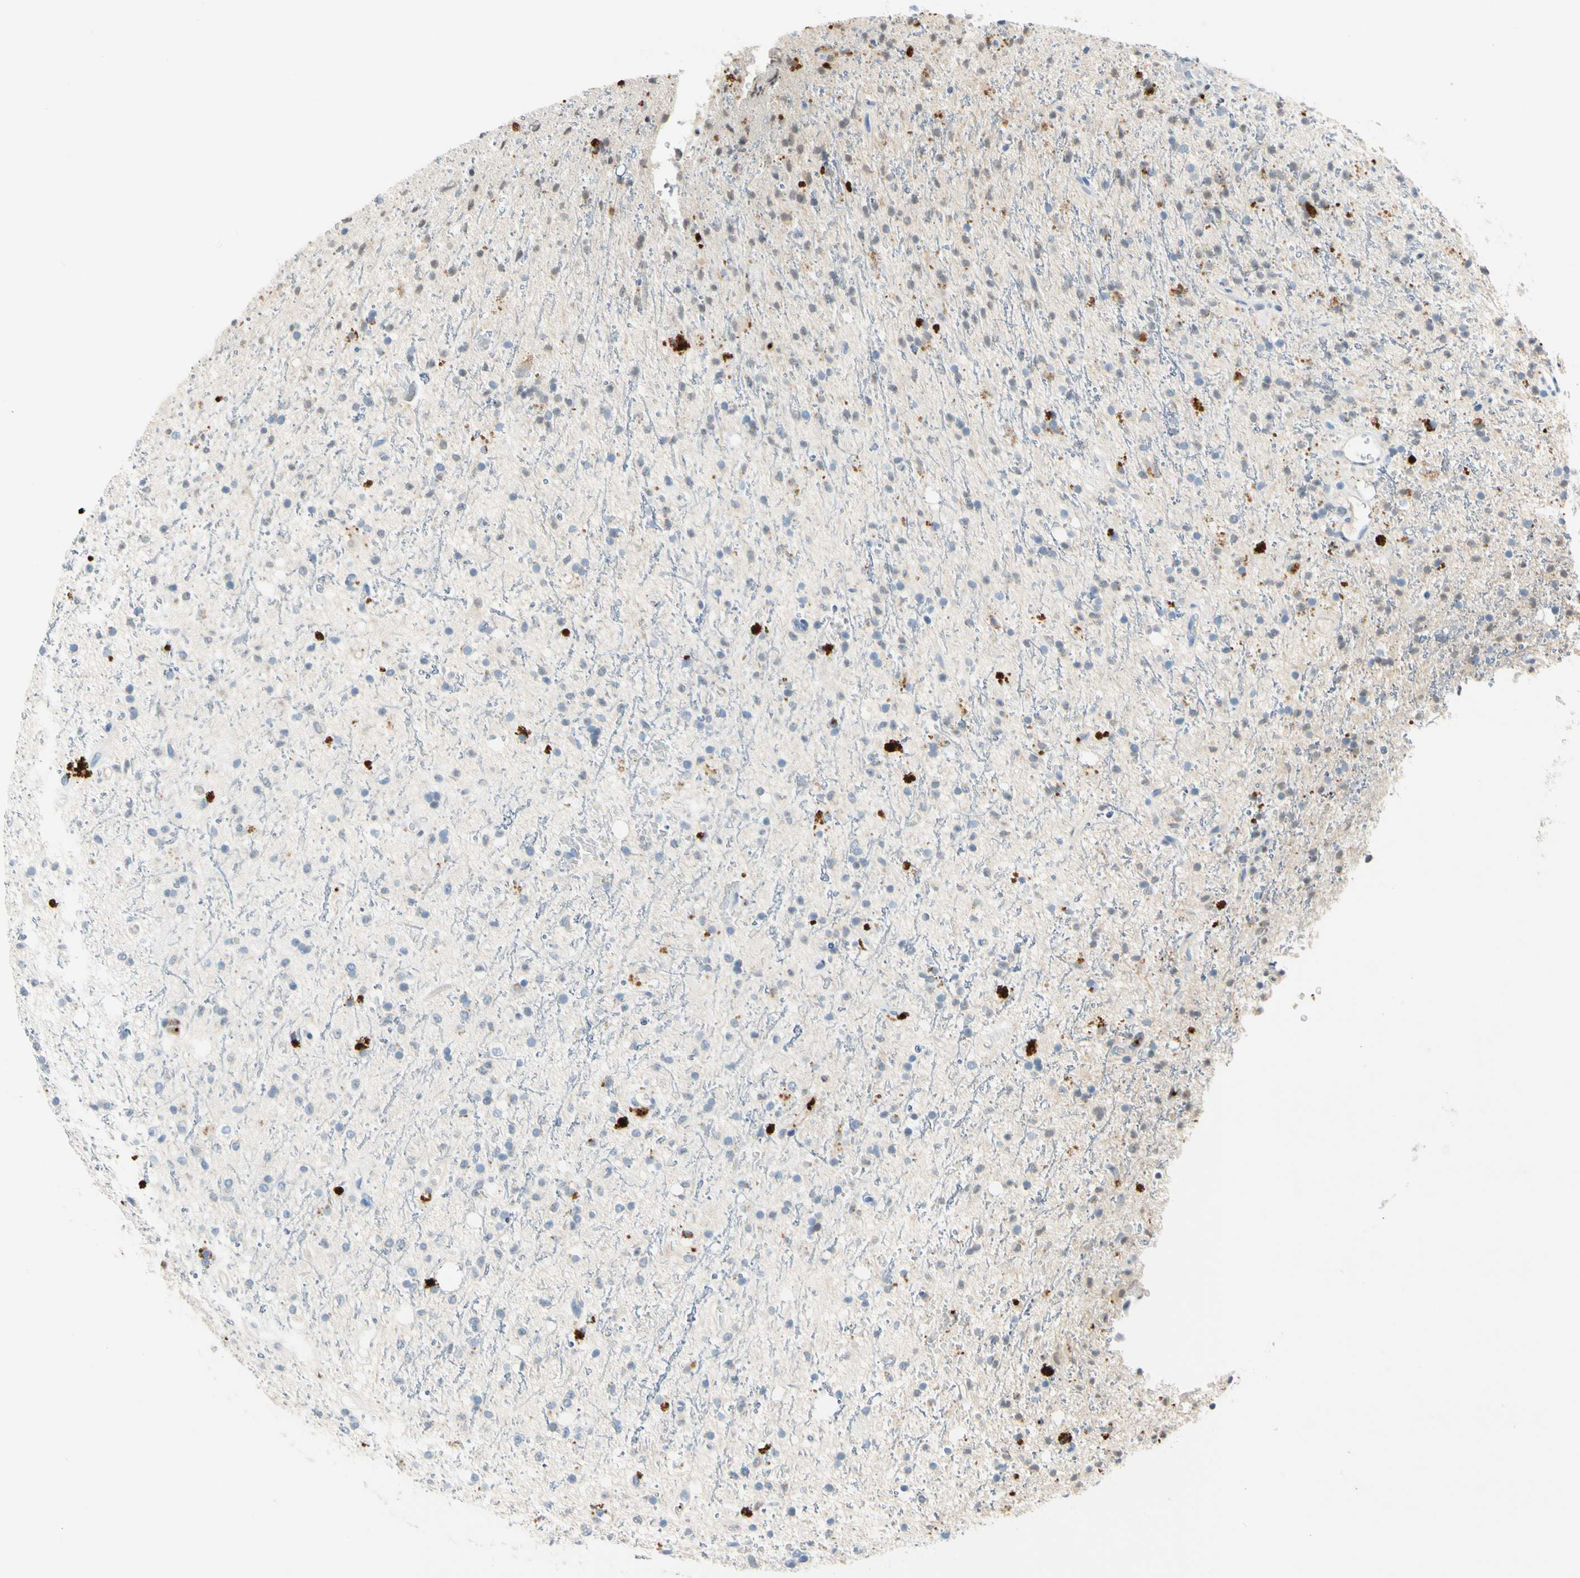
{"staining": {"intensity": "negative", "quantity": "none", "location": "none"}, "tissue": "glioma", "cell_type": "Tumor cells", "image_type": "cancer", "snomed": [{"axis": "morphology", "description": "Glioma, malignant, High grade"}, {"axis": "topography", "description": "Brain"}], "caption": "Immunohistochemical staining of human glioma reveals no significant staining in tumor cells. (Brightfield microscopy of DAB immunohistochemistry at high magnification).", "gene": "PPBP", "patient": {"sex": "male", "age": 47}}